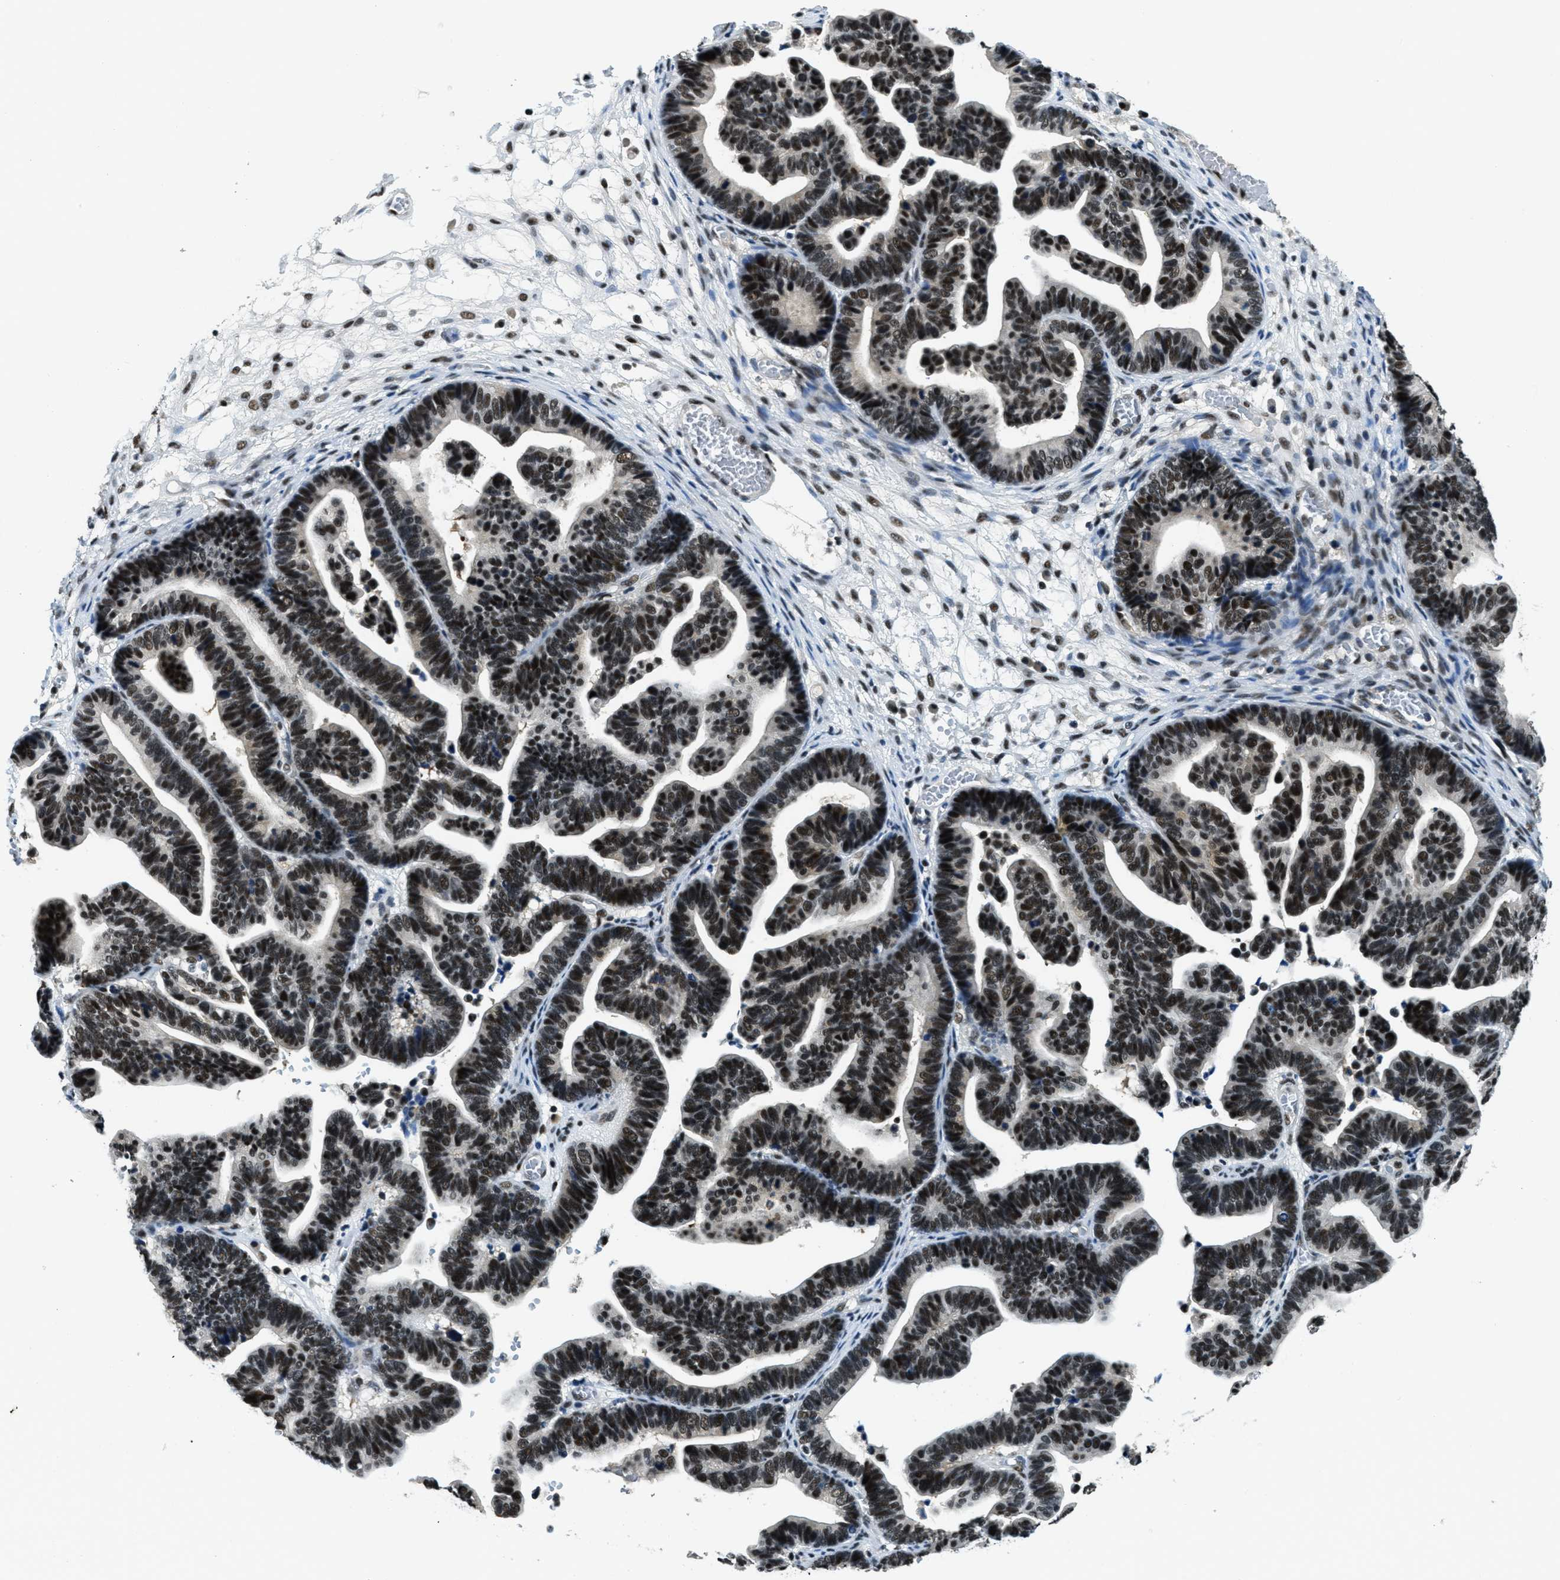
{"staining": {"intensity": "strong", "quantity": ">75%", "location": "nuclear"}, "tissue": "ovarian cancer", "cell_type": "Tumor cells", "image_type": "cancer", "snomed": [{"axis": "morphology", "description": "Cystadenocarcinoma, serous, NOS"}, {"axis": "topography", "description": "Ovary"}], "caption": "This is a micrograph of immunohistochemistry staining of serous cystadenocarcinoma (ovarian), which shows strong staining in the nuclear of tumor cells.", "gene": "SSB", "patient": {"sex": "female", "age": 56}}